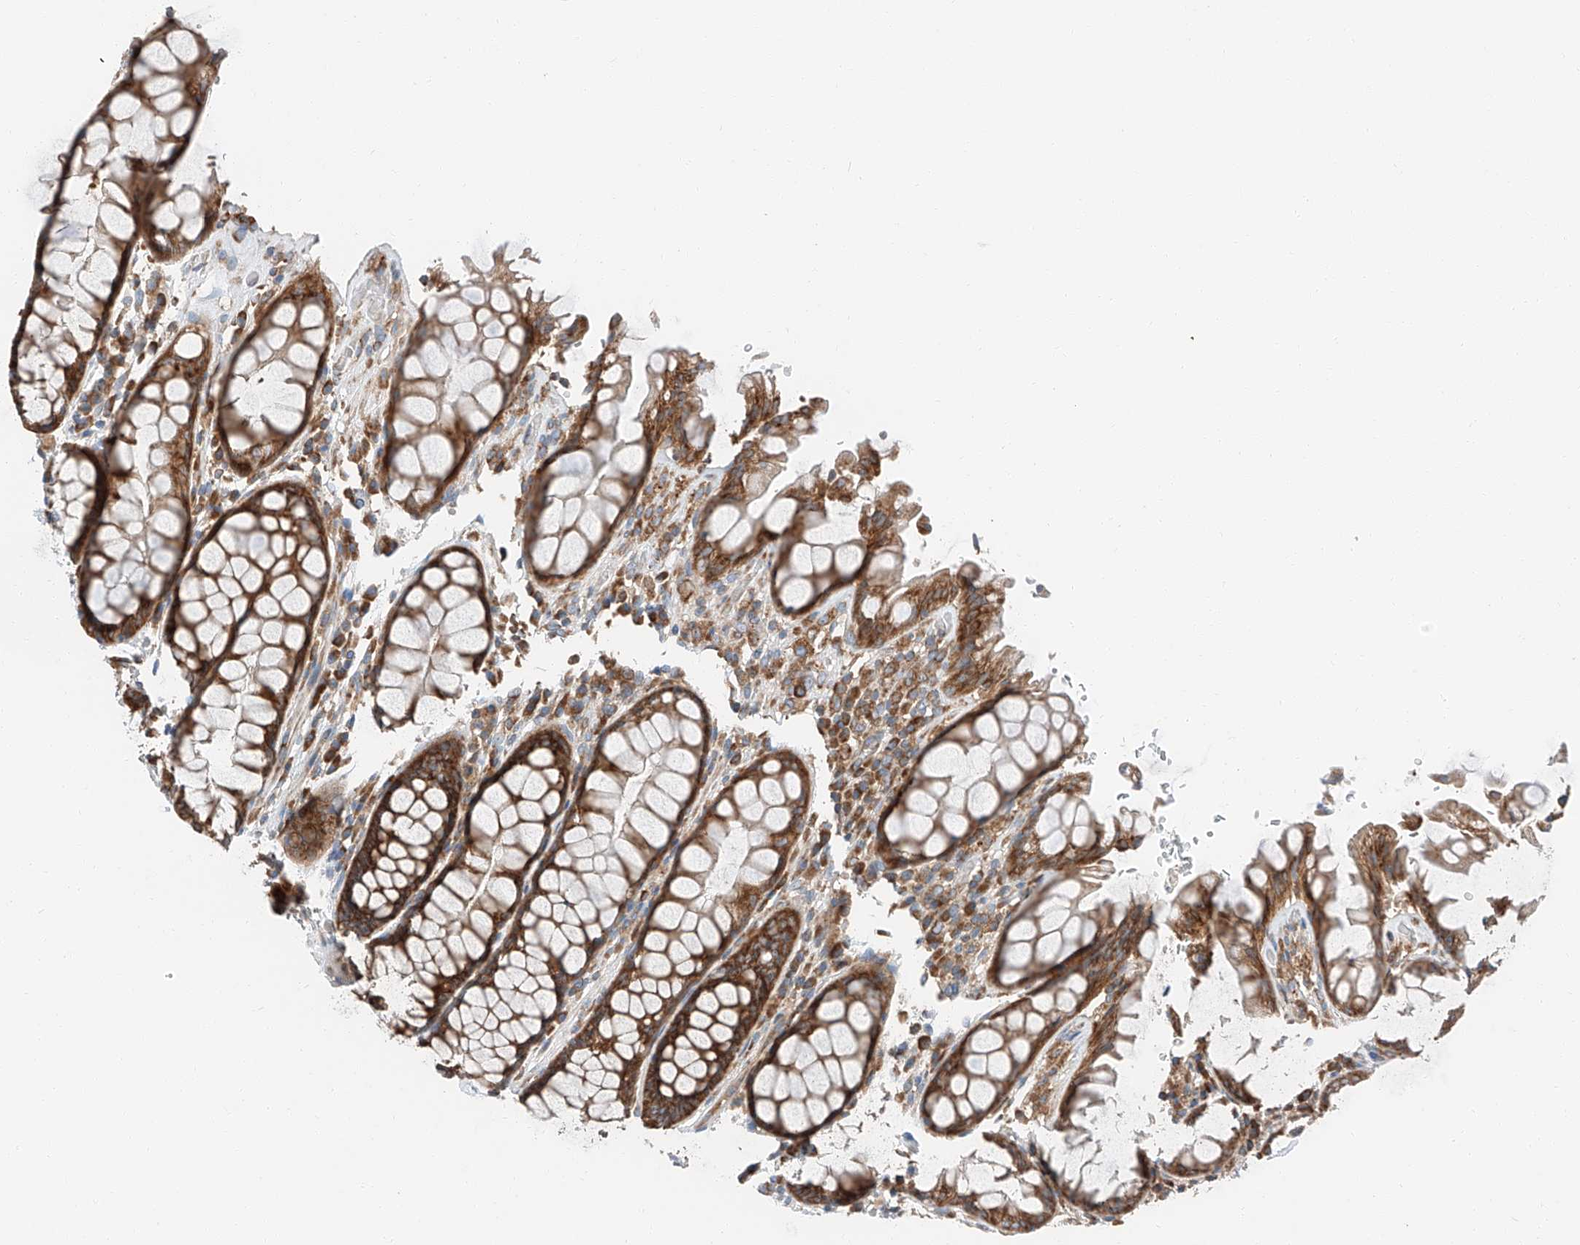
{"staining": {"intensity": "strong", "quantity": ">75%", "location": "cytoplasmic/membranous"}, "tissue": "rectum", "cell_type": "Glandular cells", "image_type": "normal", "snomed": [{"axis": "morphology", "description": "Normal tissue, NOS"}, {"axis": "topography", "description": "Rectum"}], "caption": "Glandular cells reveal high levels of strong cytoplasmic/membranous expression in approximately >75% of cells in normal rectum. The staining was performed using DAB to visualize the protein expression in brown, while the nuclei were stained in blue with hematoxylin (Magnification: 20x).", "gene": "ZC3H15", "patient": {"sex": "male", "age": 64}}